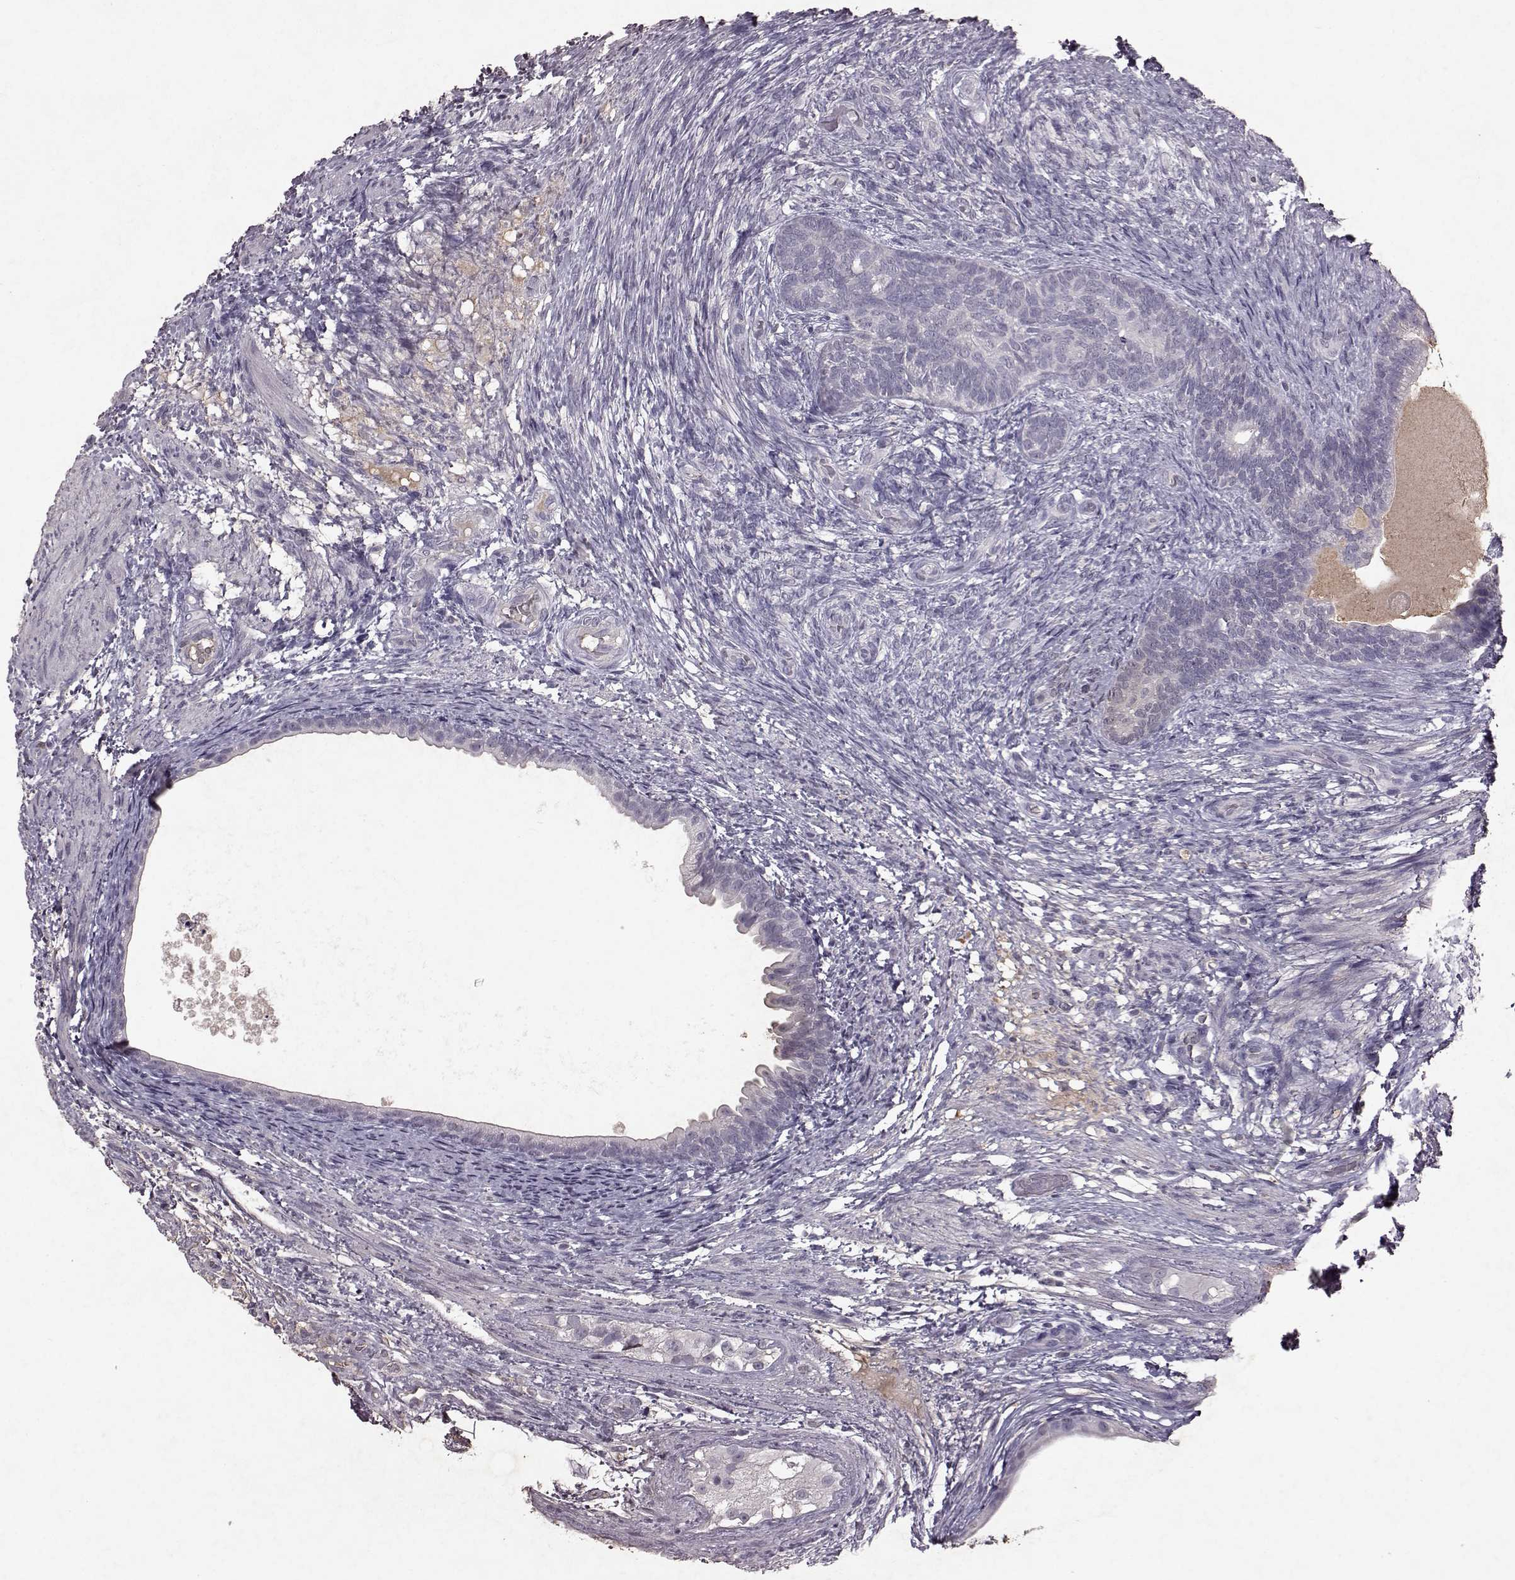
{"staining": {"intensity": "negative", "quantity": "none", "location": "none"}, "tissue": "testis cancer", "cell_type": "Tumor cells", "image_type": "cancer", "snomed": [{"axis": "morphology", "description": "Carcinoma, Embryonal, NOS"}, {"axis": "topography", "description": "Testis"}], "caption": "IHC image of neoplastic tissue: human testis embryonal carcinoma stained with DAB exhibits no significant protein expression in tumor cells.", "gene": "FRRS1L", "patient": {"sex": "male", "age": 24}}